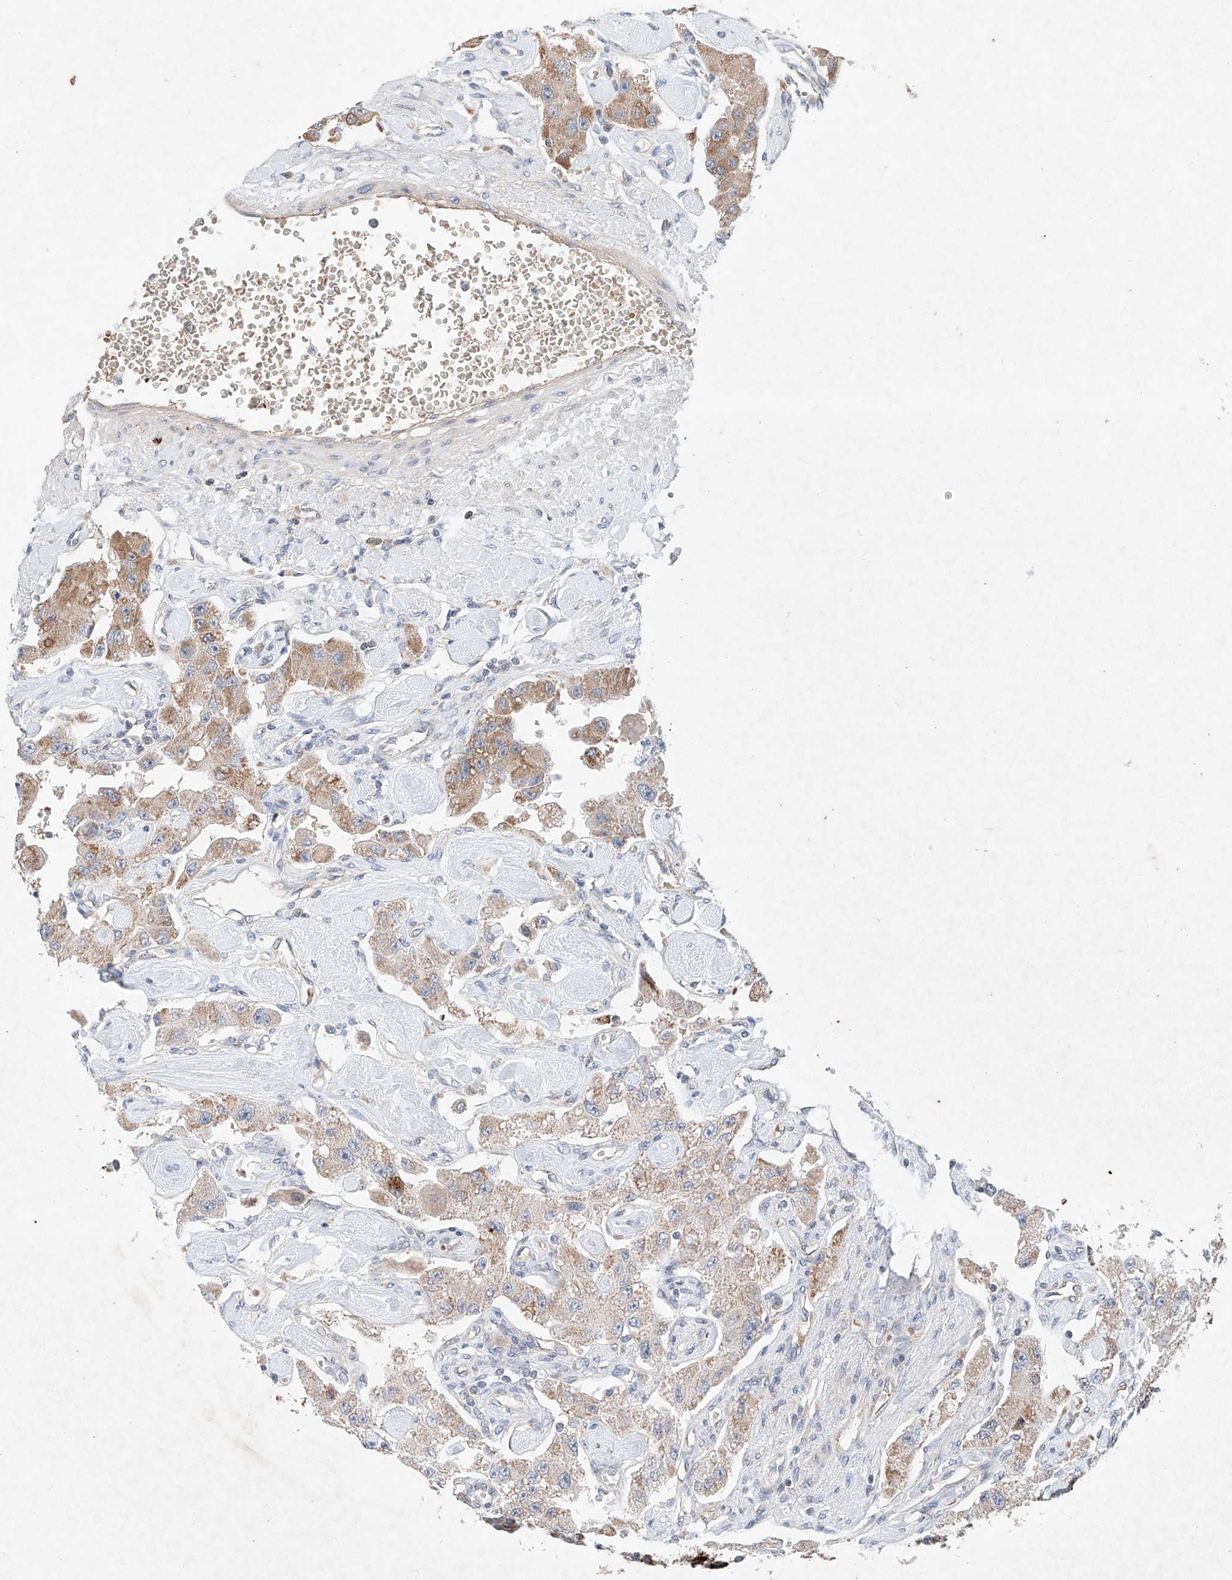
{"staining": {"intensity": "moderate", "quantity": "25%-75%", "location": "cytoplasmic/membranous"}, "tissue": "carcinoid", "cell_type": "Tumor cells", "image_type": "cancer", "snomed": [{"axis": "morphology", "description": "Carcinoid, malignant, NOS"}, {"axis": "topography", "description": "Pancreas"}], "caption": "Protein expression analysis of human carcinoid reveals moderate cytoplasmic/membranous positivity in about 25%-75% of tumor cells. The protein is shown in brown color, while the nuclei are stained blue.", "gene": "FASTK", "patient": {"sex": "male", "age": 41}}